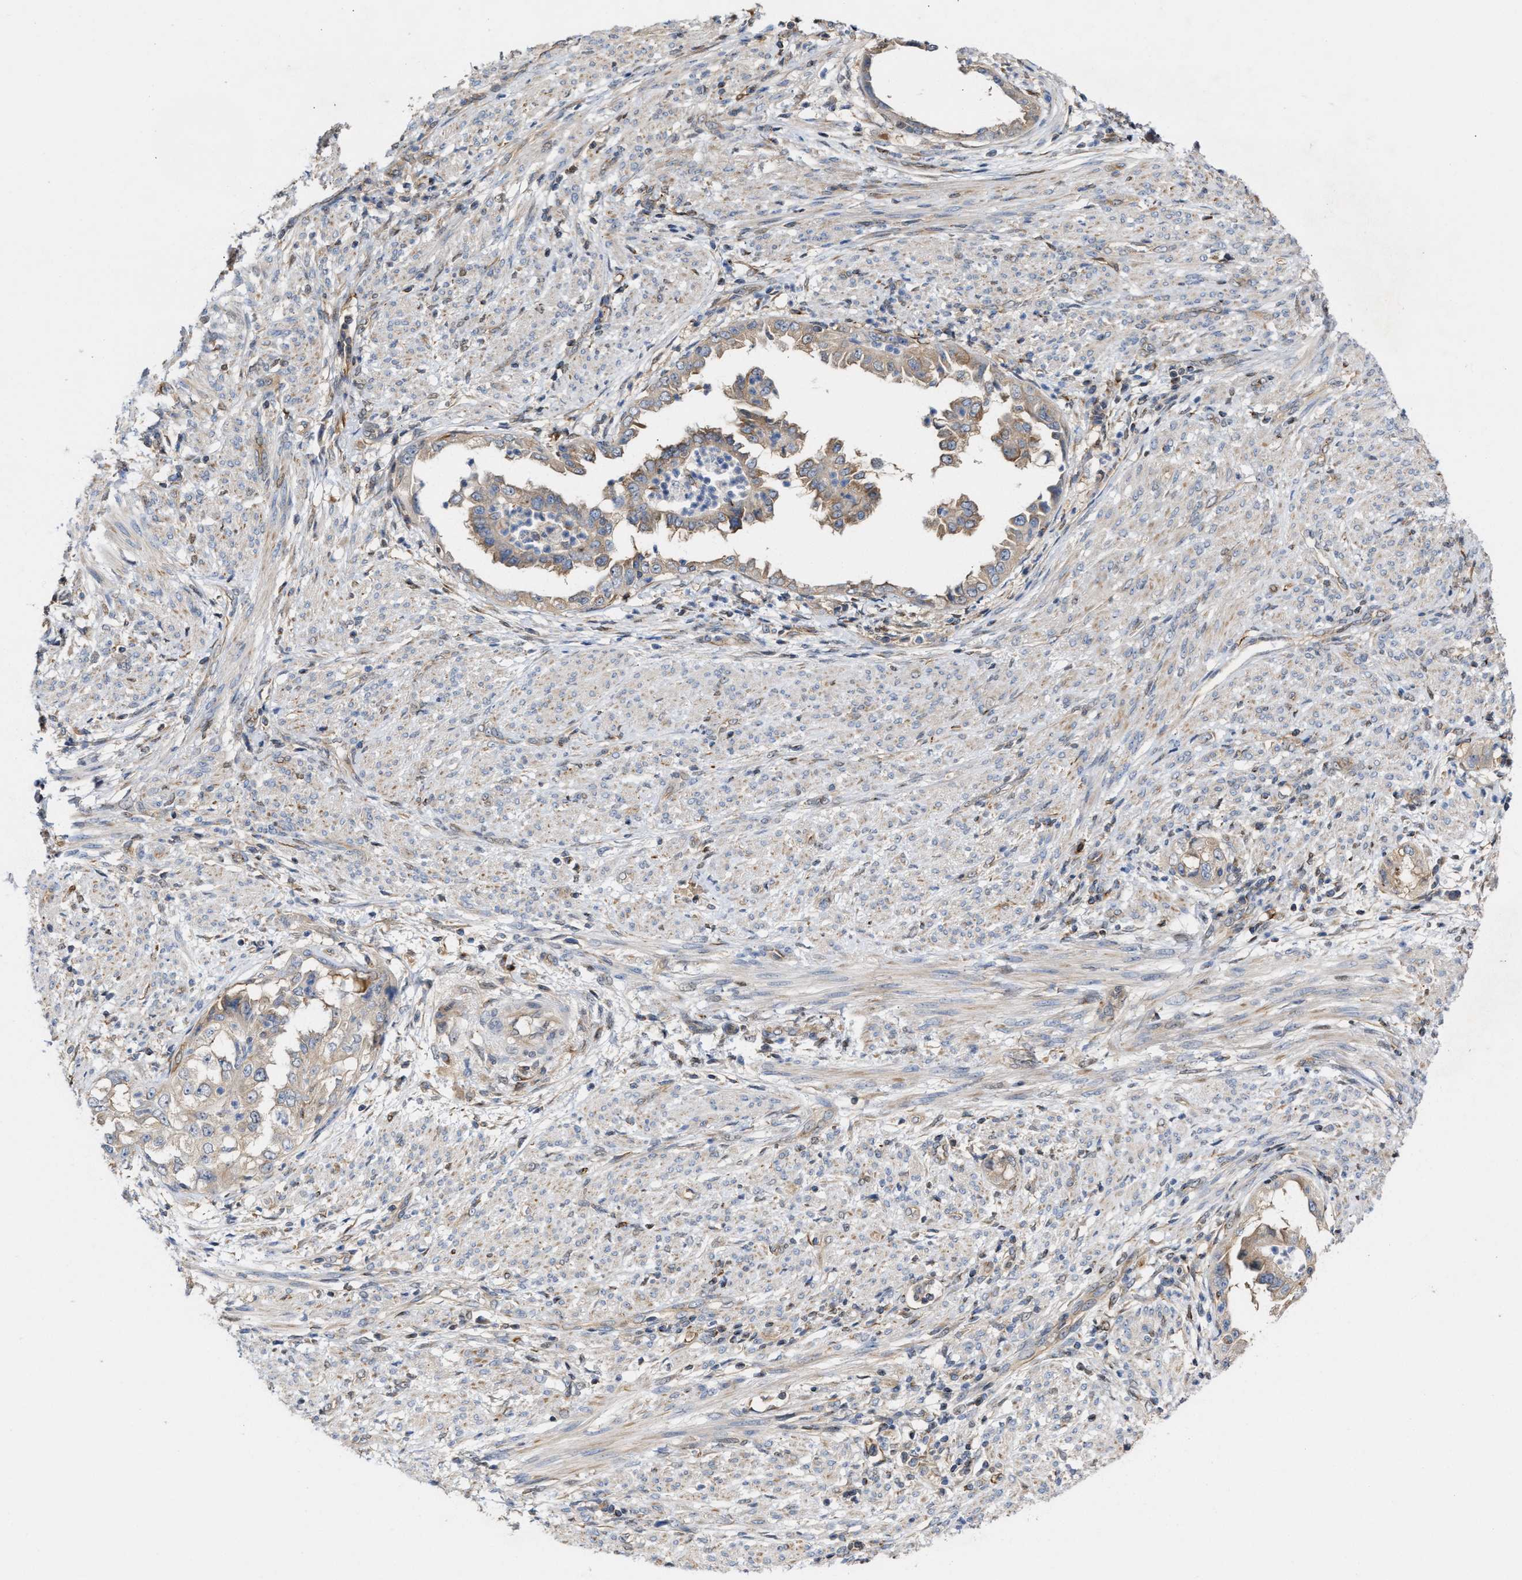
{"staining": {"intensity": "weak", "quantity": "<25%", "location": "cytoplasmic/membranous"}, "tissue": "endometrial cancer", "cell_type": "Tumor cells", "image_type": "cancer", "snomed": [{"axis": "morphology", "description": "Adenocarcinoma, NOS"}, {"axis": "topography", "description": "Endometrium"}], "caption": "Endometrial cancer (adenocarcinoma) stained for a protein using immunohistochemistry reveals no expression tumor cells.", "gene": "BBLN", "patient": {"sex": "female", "age": 85}}